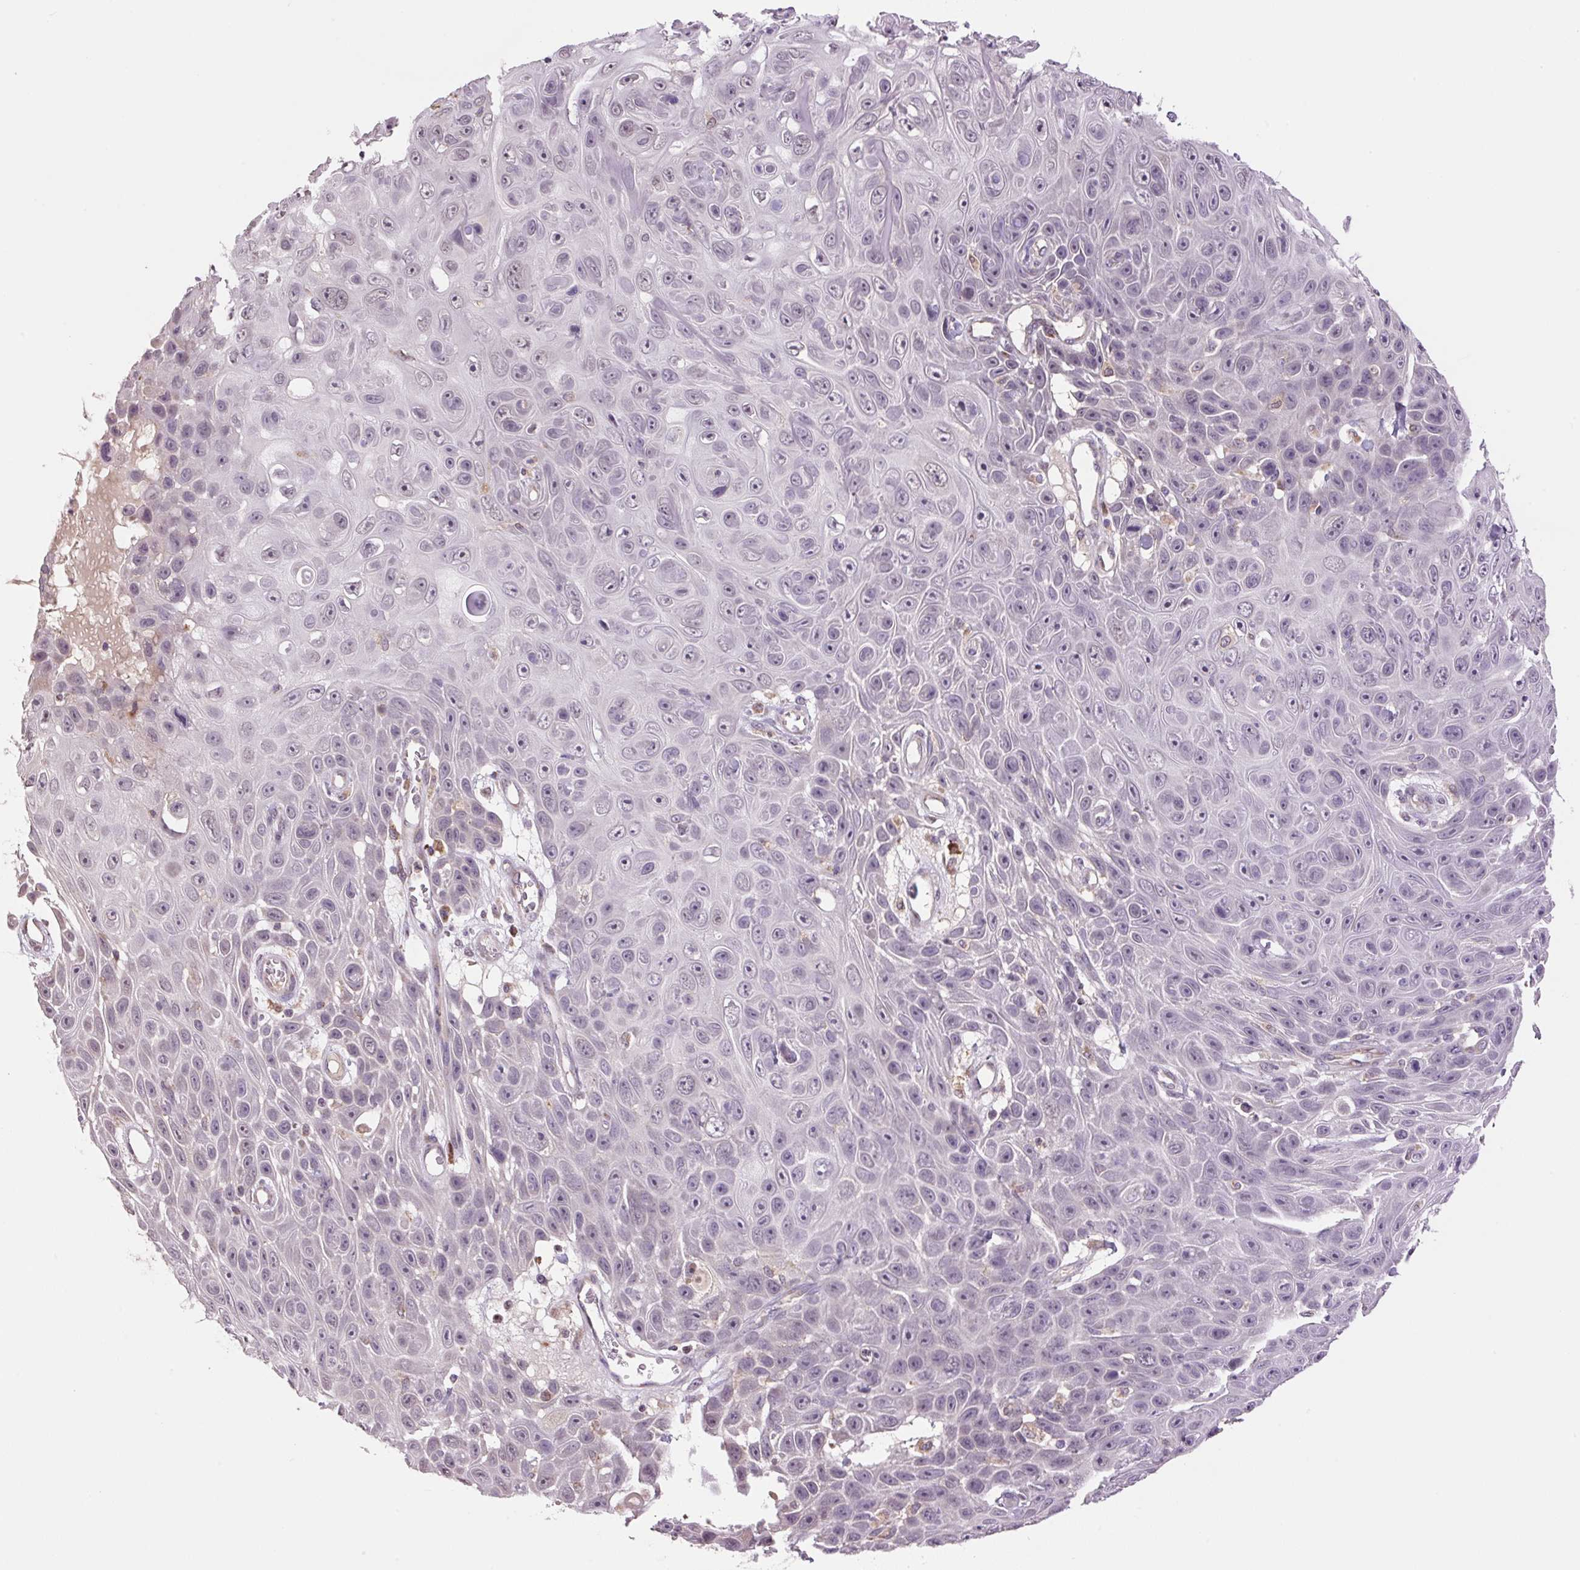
{"staining": {"intensity": "negative", "quantity": "none", "location": "none"}, "tissue": "skin cancer", "cell_type": "Tumor cells", "image_type": "cancer", "snomed": [{"axis": "morphology", "description": "Squamous cell carcinoma, NOS"}, {"axis": "topography", "description": "Skin"}], "caption": "Immunohistochemistry of skin cancer (squamous cell carcinoma) demonstrates no staining in tumor cells.", "gene": "SGF29", "patient": {"sex": "male", "age": 82}}